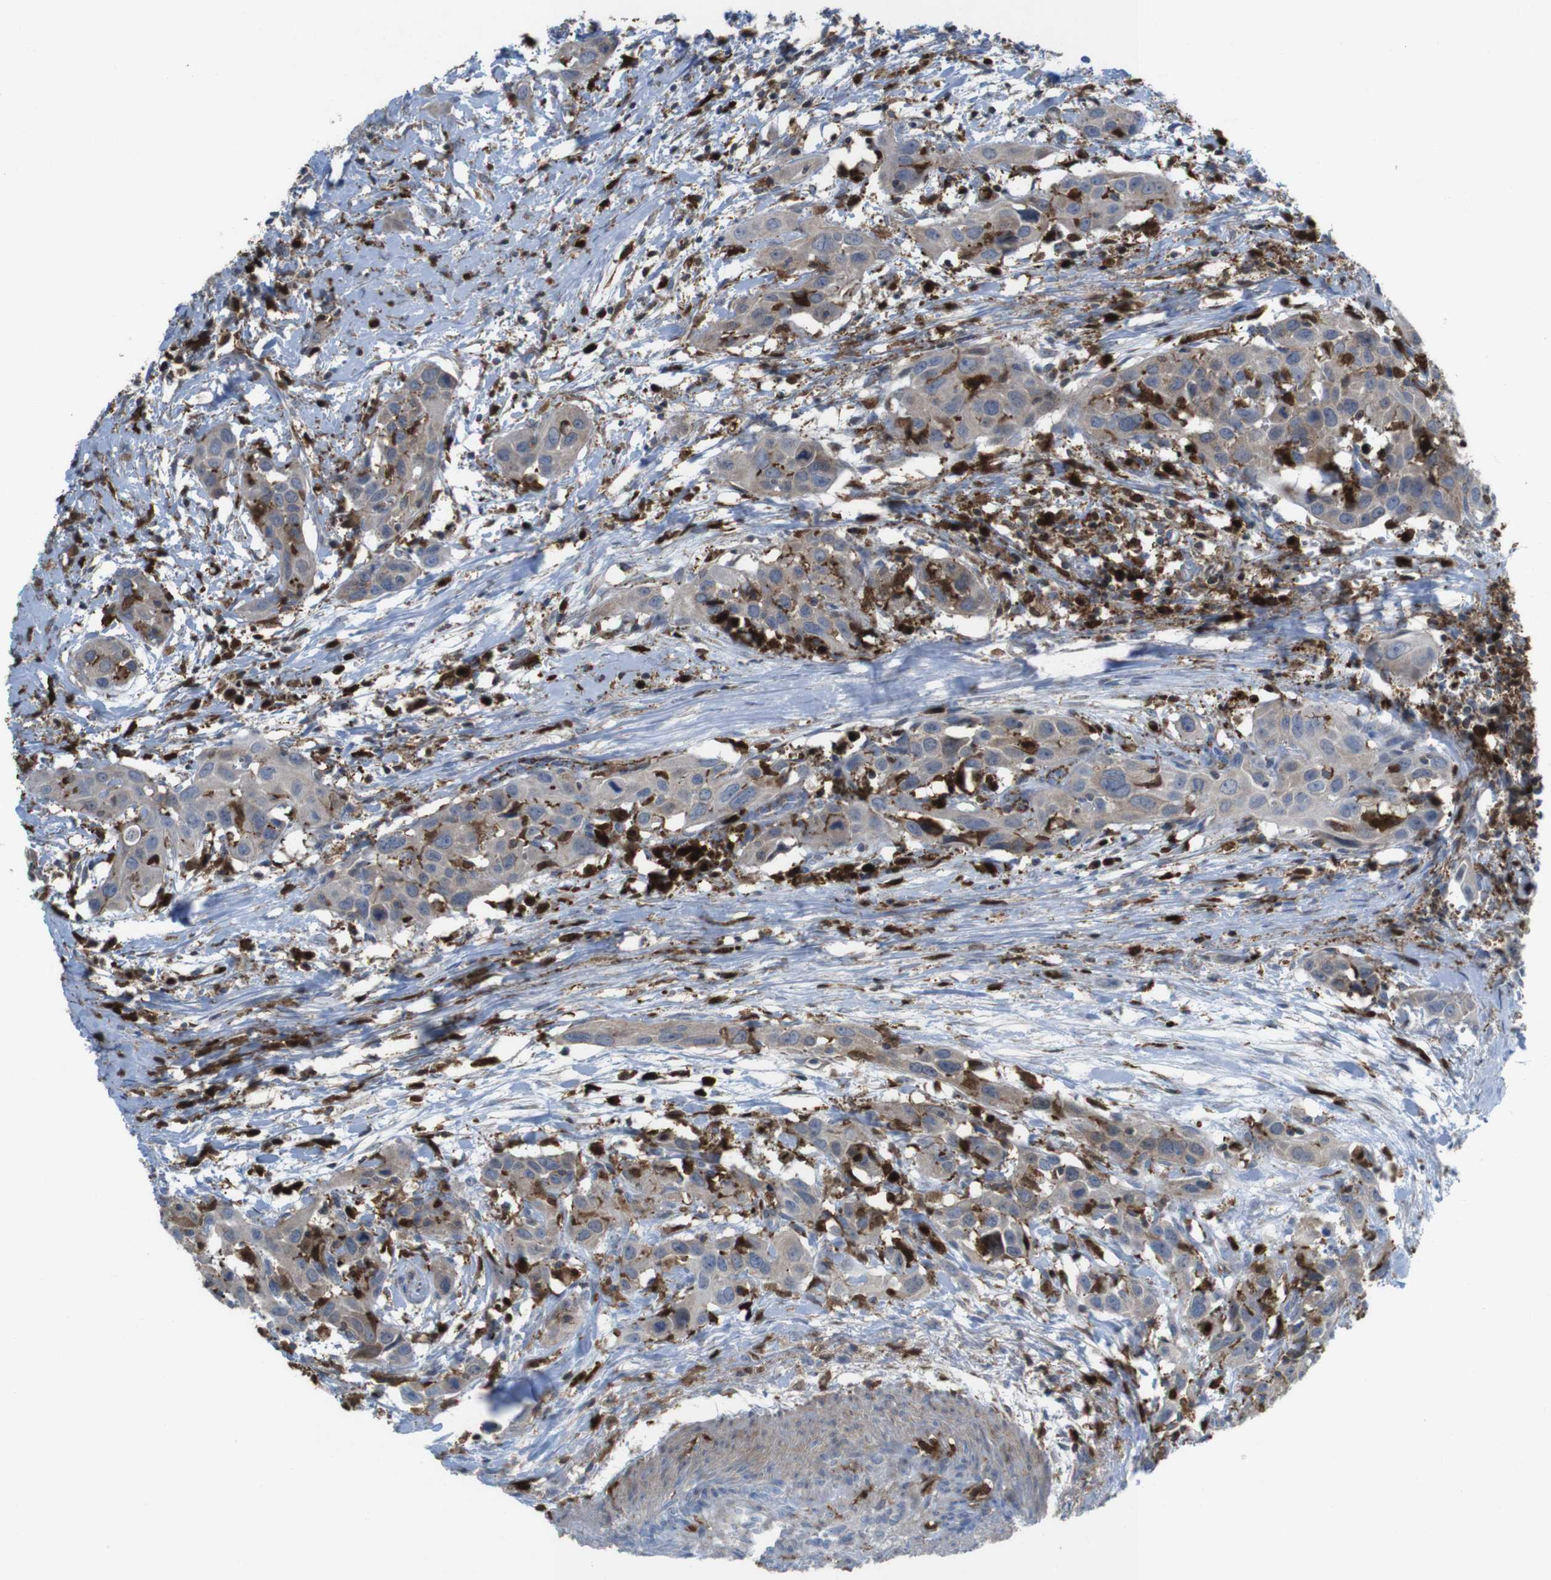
{"staining": {"intensity": "weak", "quantity": ">75%", "location": "cytoplasmic/membranous"}, "tissue": "head and neck cancer", "cell_type": "Tumor cells", "image_type": "cancer", "snomed": [{"axis": "morphology", "description": "Squamous cell carcinoma, NOS"}, {"axis": "topography", "description": "Oral tissue"}, {"axis": "topography", "description": "Head-Neck"}], "caption": "Head and neck cancer stained for a protein exhibits weak cytoplasmic/membranous positivity in tumor cells. Nuclei are stained in blue.", "gene": "PRKCD", "patient": {"sex": "female", "age": 50}}